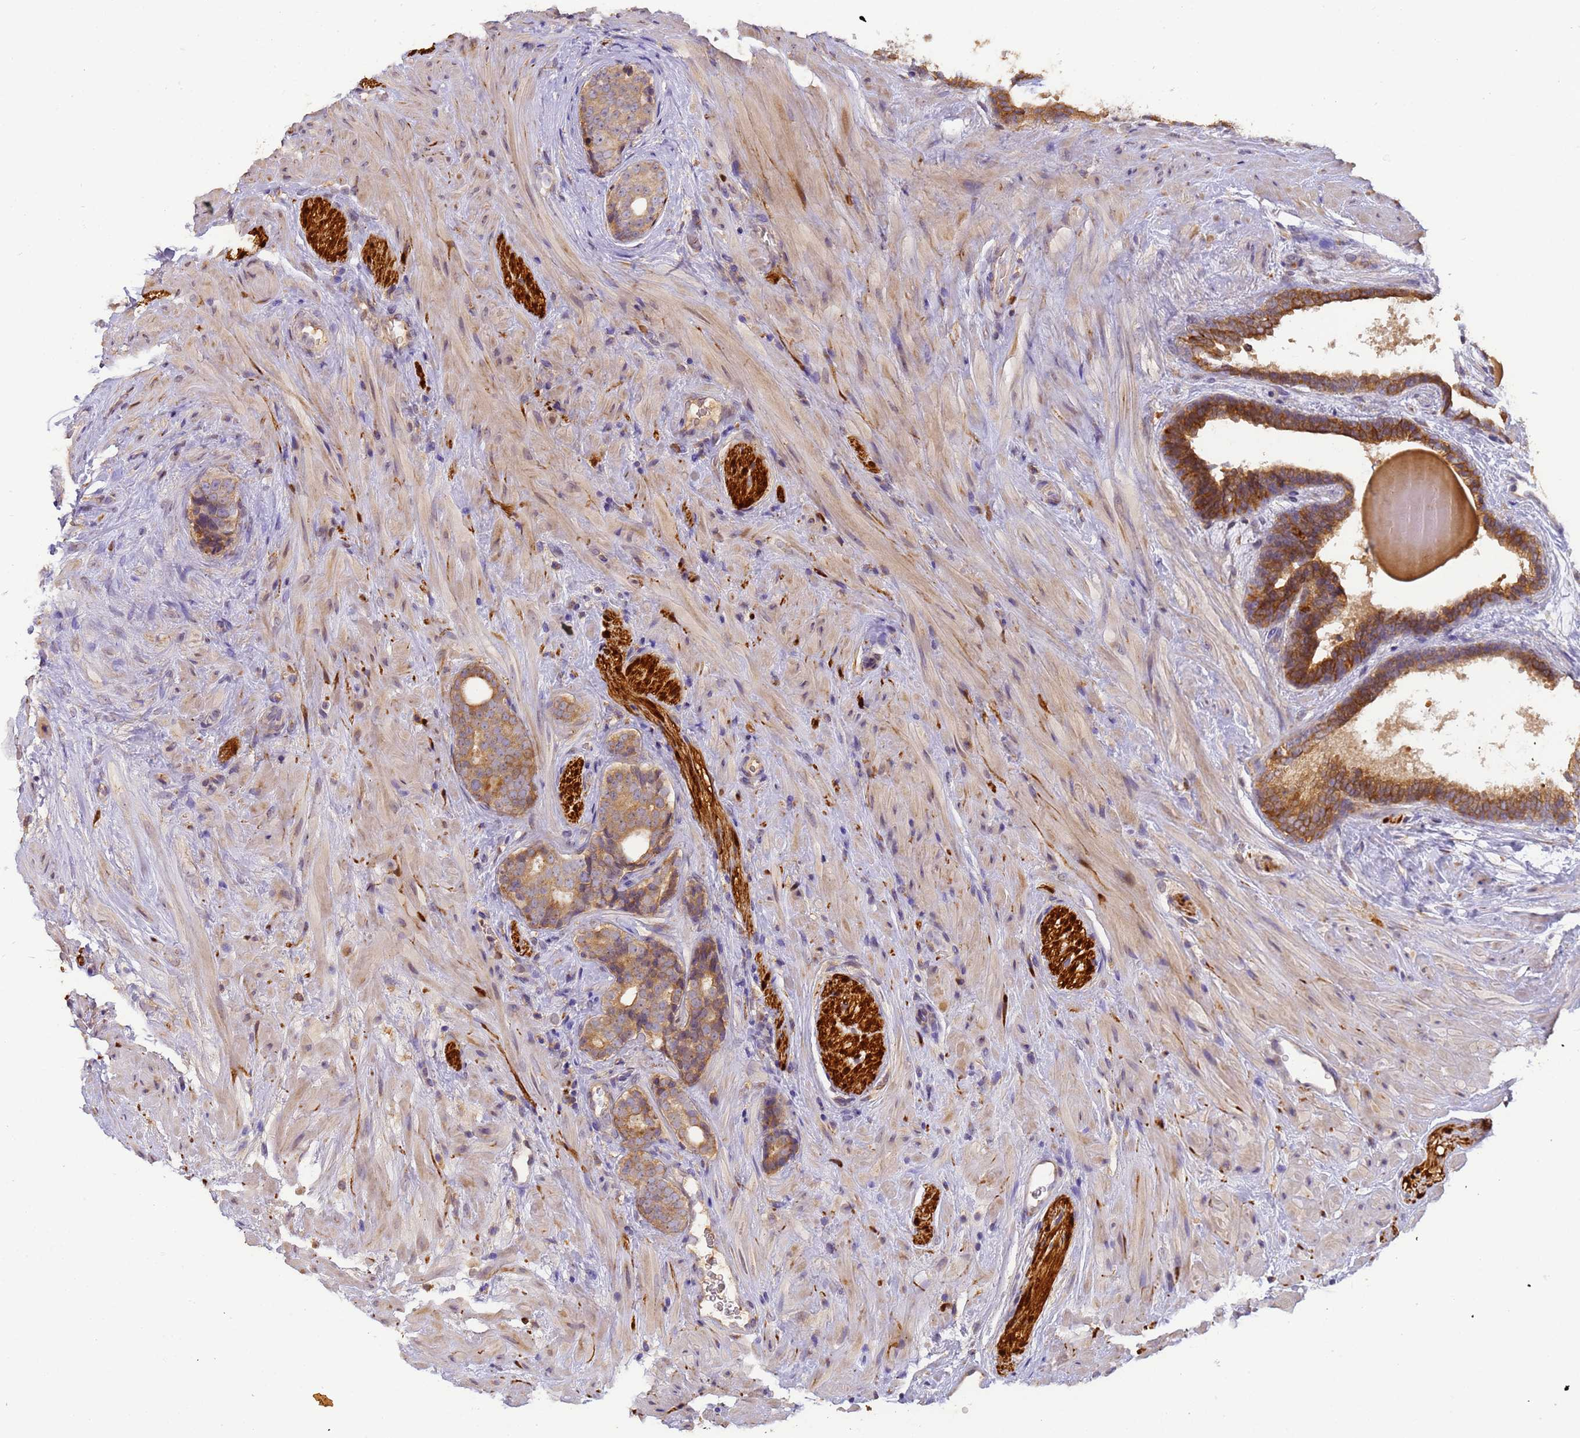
{"staining": {"intensity": "moderate", "quantity": ">75%", "location": "cytoplasmic/membranous"}, "tissue": "prostate cancer", "cell_type": "Tumor cells", "image_type": "cancer", "snomed": [{"axis": "morphology", "description": "Adenocarcinoma, High grade"}, {"axis": "topography", "description": "Prostate"}], "caption": "Protein expression analysis of prostate adenocarcinoma (high-grade) exhibits moderate cytoplasmic/membranous staining in approximately >75% of tumor cells.", "gene": "M6PR", "patient": {"sex": "male", "age": 56}}